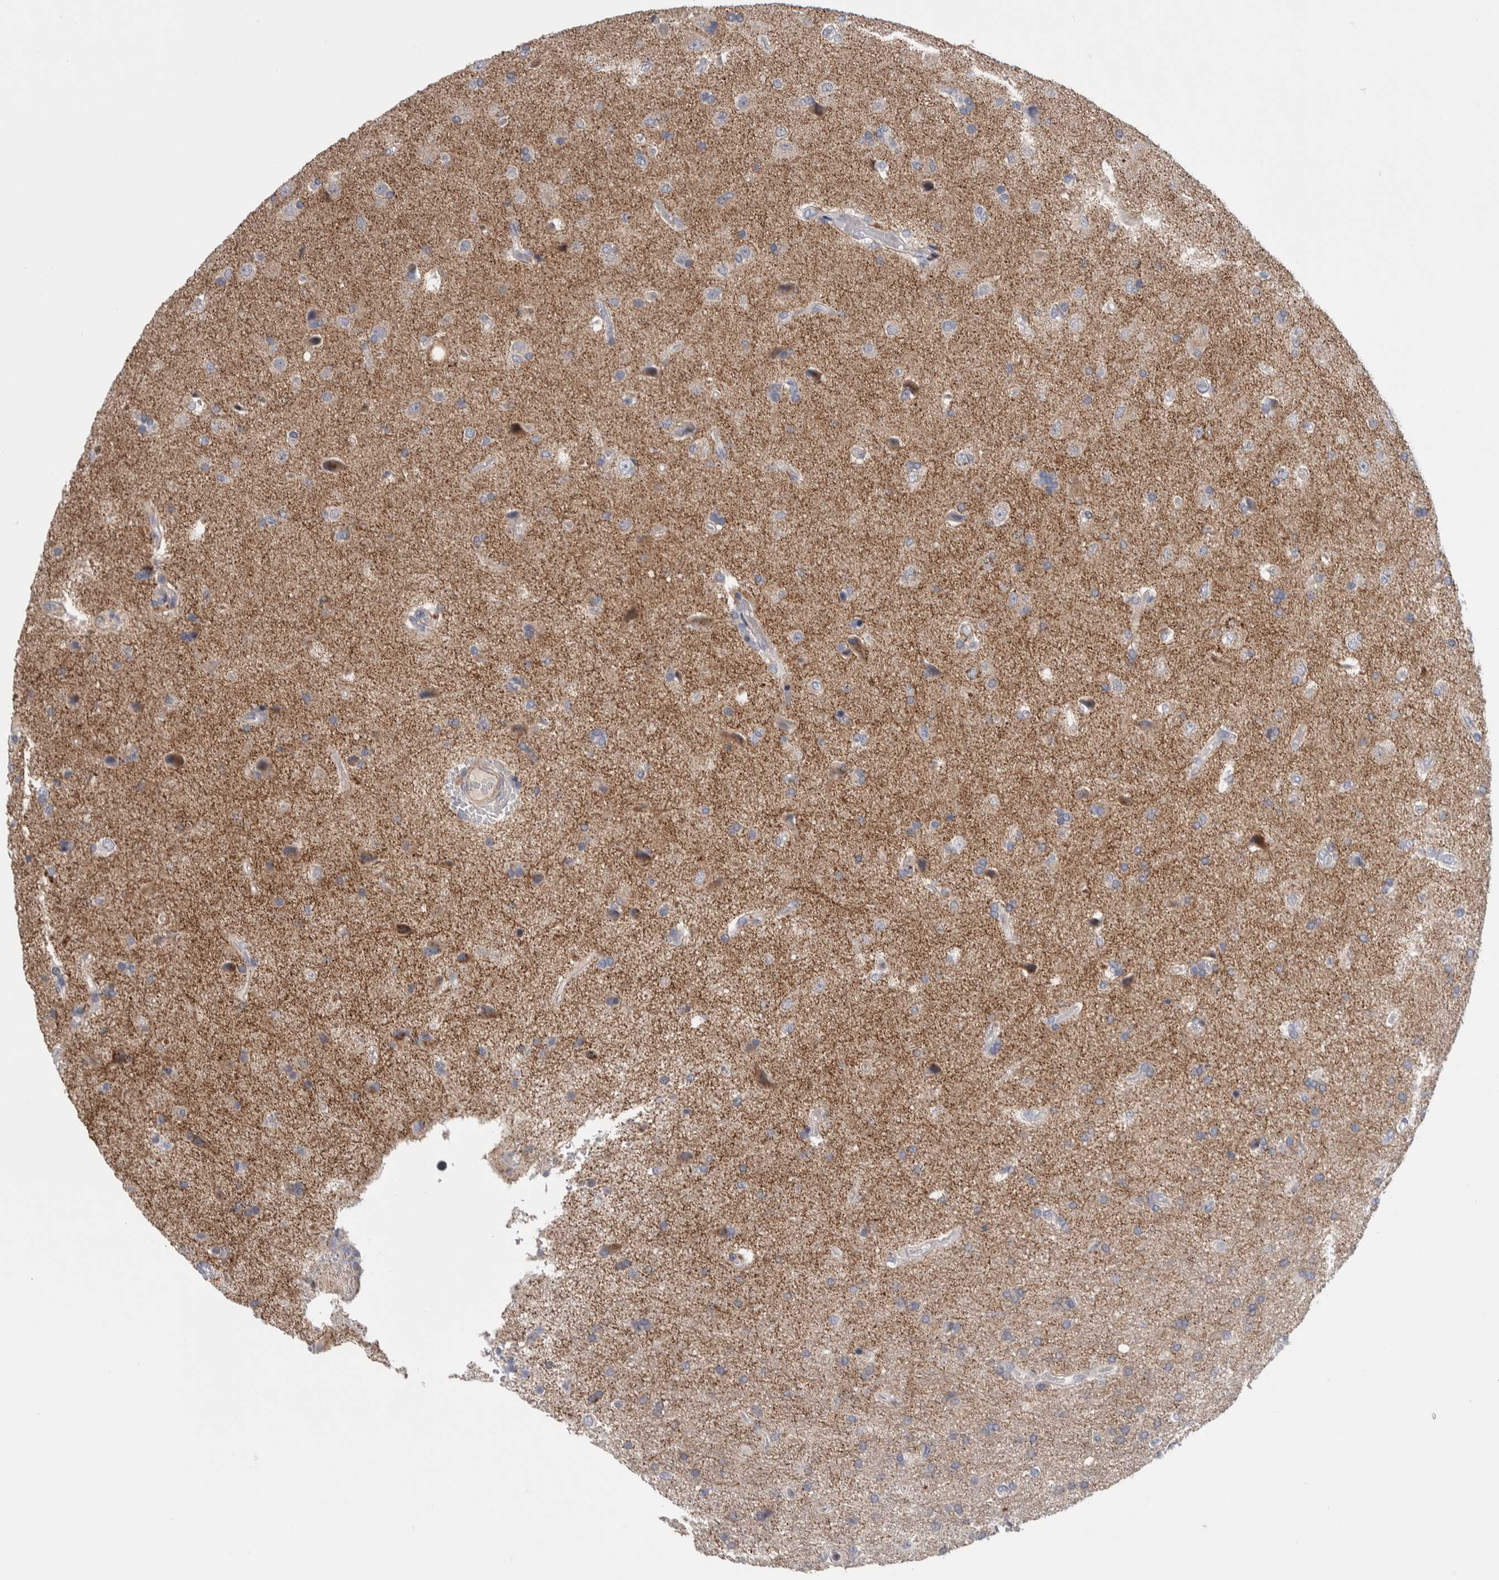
{"staining": {"intensity": "weak", "quantity": "<25%", "location": "cytoplasmic/membranous"}, "tissue": "glioma", "cell_type": "Tumor cells", "image_type": "cancer", "snomed": [{"axis": "morphology", "description": "Glioma, malignant, High grade"}, {"axis": "topography", "description": "Brain"}], "caption": "High power microscopy micrograph of an immunohistochemistry (IHC) micrograph of glioma, revealing no significant positivity in tumor cells.", "gene": "ZNF862", "patient": {"sex": "male", "age": 72}}